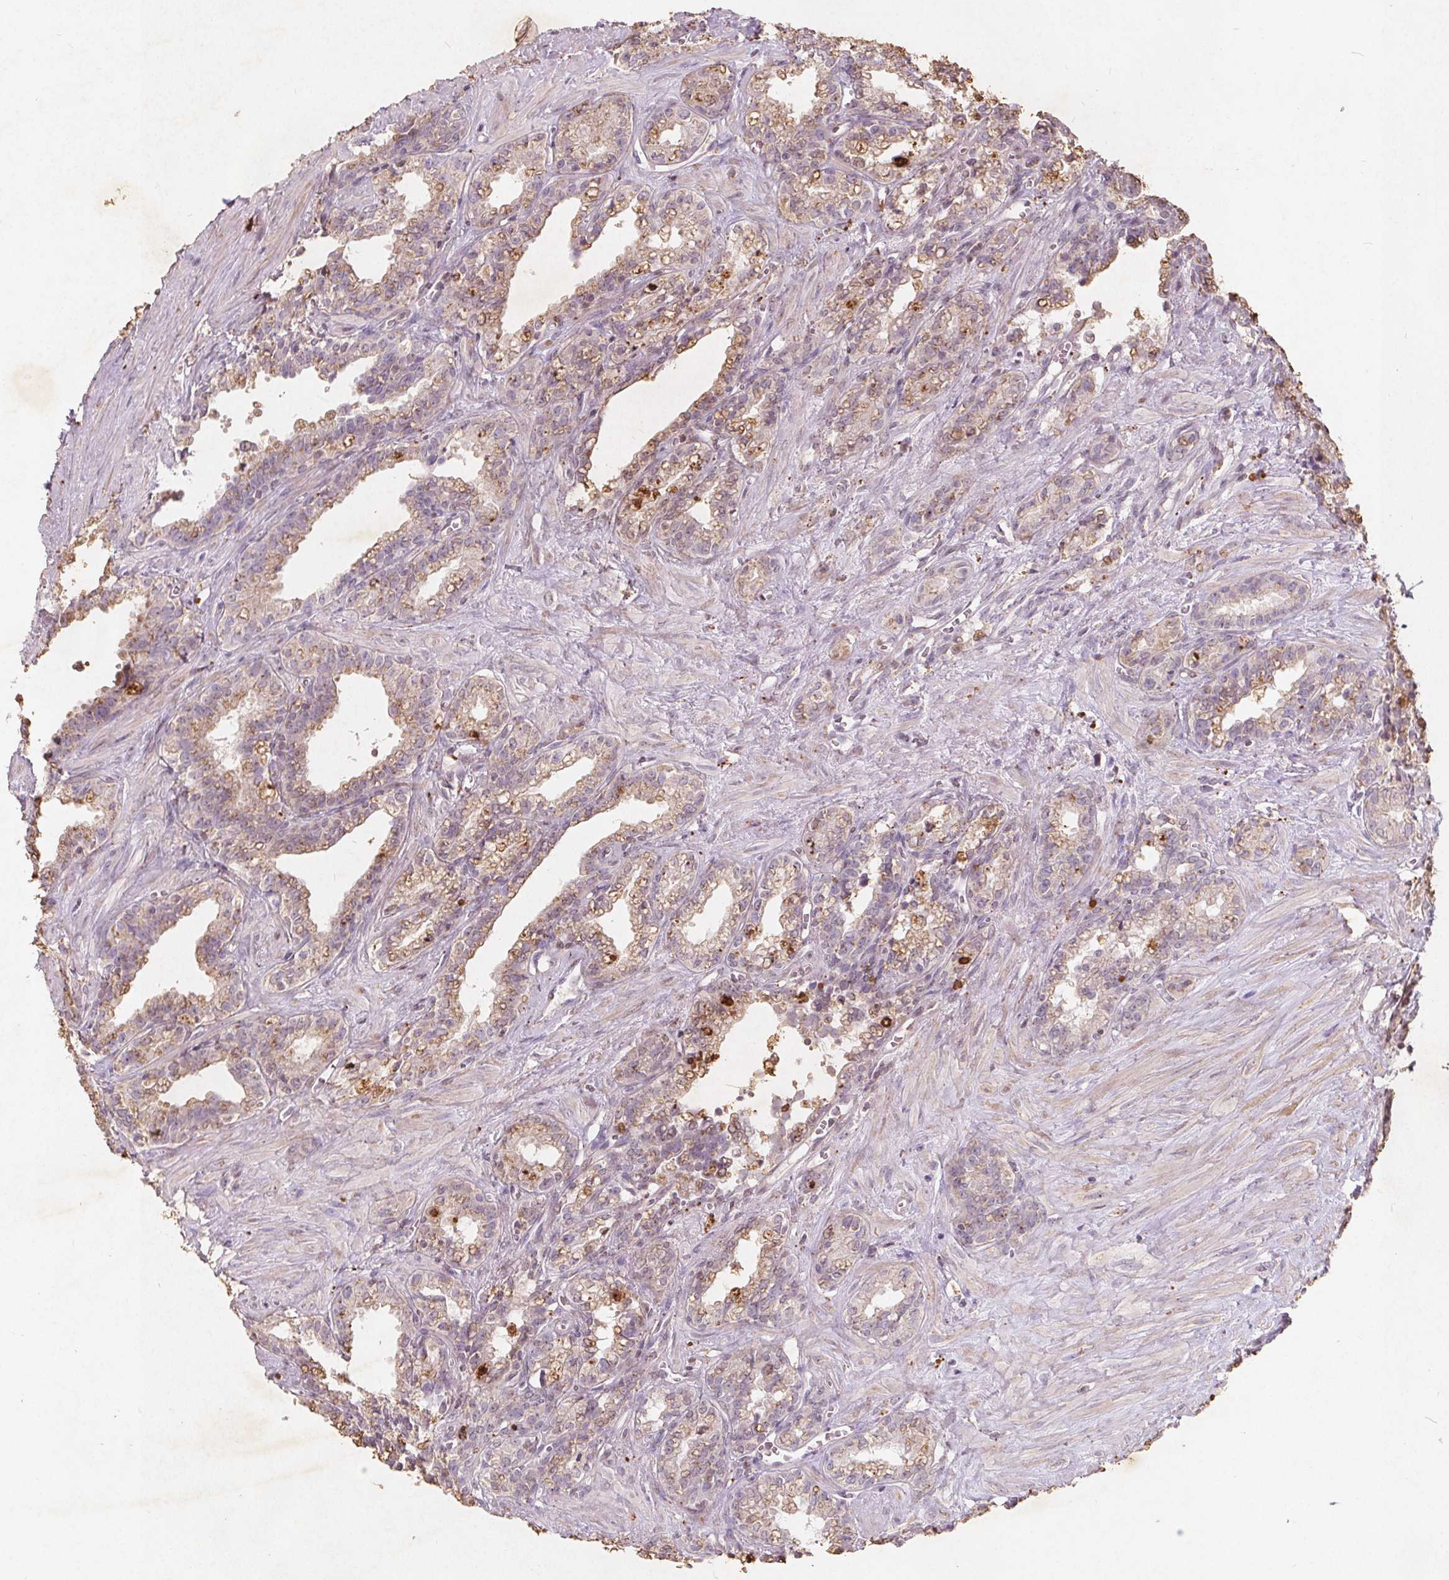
{"staining": {"intensity": "weak", "quantity": "25%-75%", "location": "cytoplasmic/membranous"}, "tissue": "seminal vesicle", "cell_type": "Glandular cells", "image_type": "normal", "snomed": [{"axis": "morphology", "description": "Normal tissue, NOS"}, {"axis": "morphology", "description": "Urothelial carcinoma, NOS"}, {"axis": "topography", "description": "Urinary bladder"}, {"axis": "topography", "description": "Seminal veicle"}], "caption": "Protein expression analysis of benign human seminal vesicle reveals weak cytoplasmic/membranous expression in about 25%-75% of glandular cells. The staining was performed using DAB (3,3'-diaminobenzidine), with brown indicating positive protein expression. Nuclei are stained blue with hematoxylin.", "gene": "C19orf84", "patient": {"sex": "male", "age": 76}}